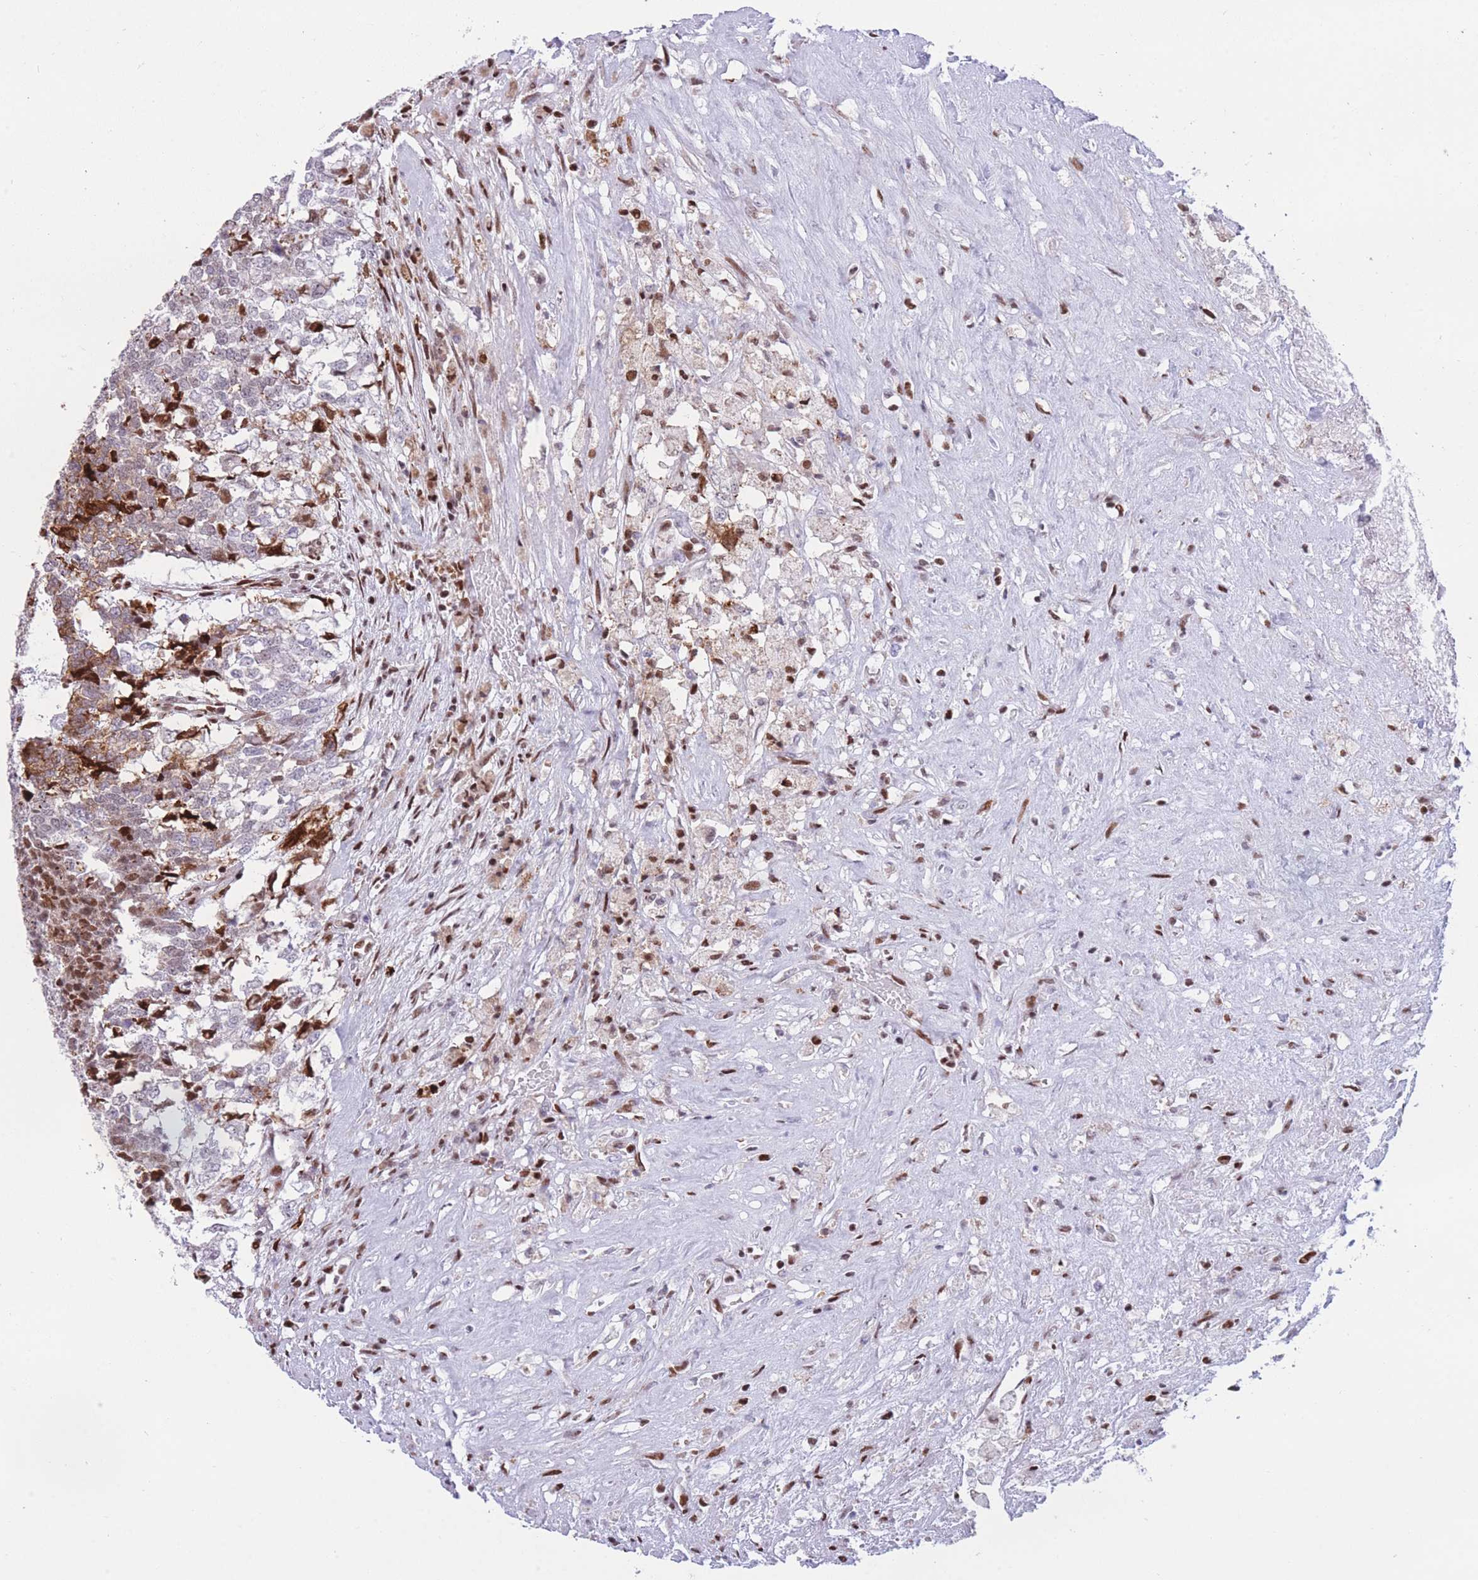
{"staining": {"intensity": "moderate", "quantity": "25%-75%", "location": "cytoplasmic/membranous,nuclear"}, "tissue": "testis cancer", "cell_type": "Tumor cells", "image_type": "cancer", "snomed": [{"axis": "morphology", "description": "Carcinoma, Embryonal, NOS"}, {"axis": "topography", "description": "Testis"}], "caption": "A histopathology image of human testis embryonal carcinoma stained for a protein shows moderate cytoplasmic/membranous and nuclear brown staining in tumor cells.", "gene": "DNAJC3", "patient": {"sex": "male", "age": 23}}